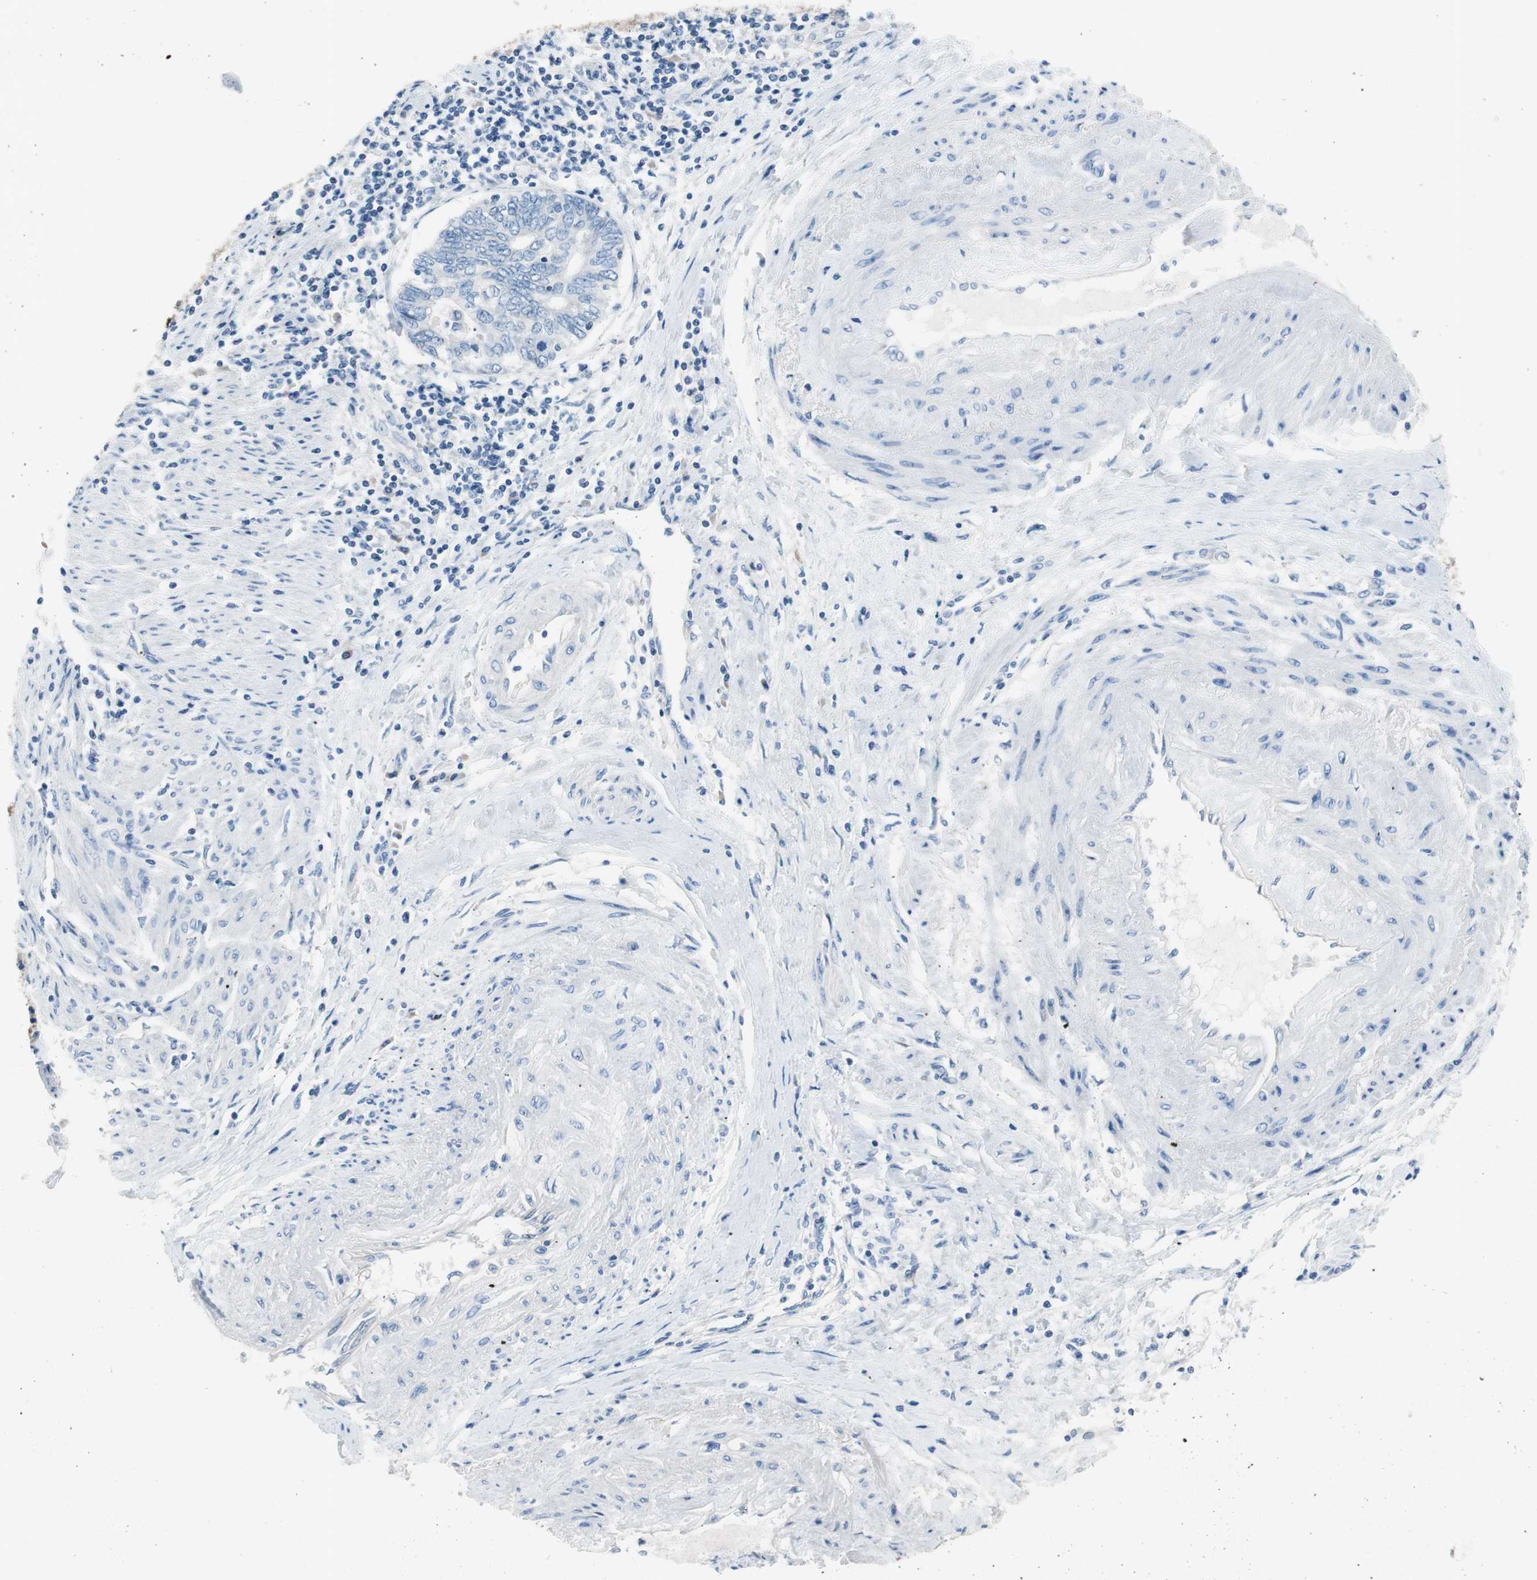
{"staining": {"intensity": "negative", "quantity": "none", "location": "none"}, "tissue": "endometrial cancer", "cell_type": "Tumor cells", "image_type": "cancer", "snomed": [{"axis": "morphology", "description": "Adenocarcinoma, NOS"}, {"axis": "topography", "description": "Uterus"}, {"axis": "topography", "description": "Endometrium"}], "caption": "Tumor cells are negative for protein expression in human endometrial adenocarcinoma.", "gene": "EVA1A", "patient": {"sex": "female", "age": 70}}